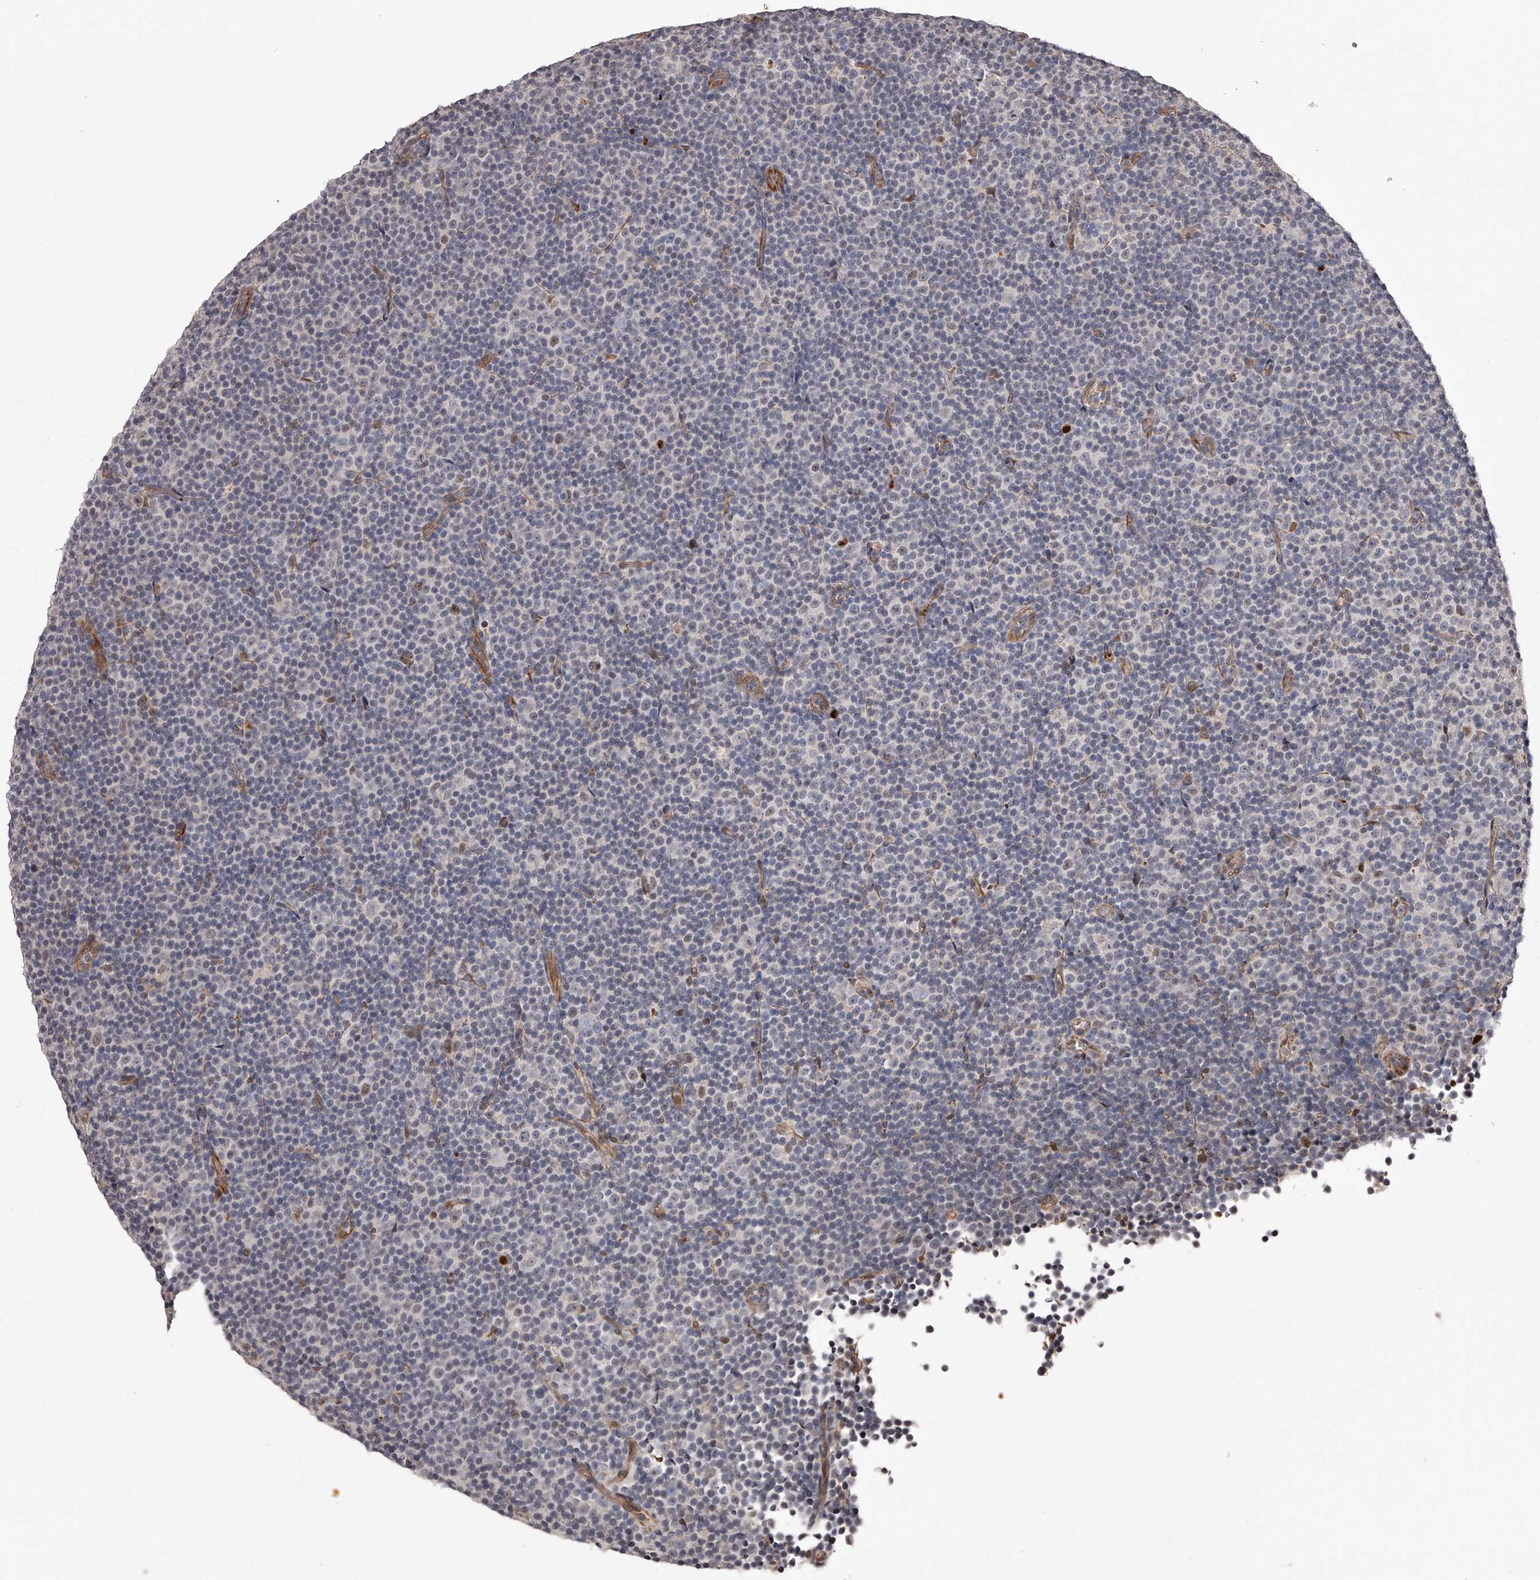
{"staining": {"intensity": "negative", "quantity": "none", "location": "none"}, "tissue": "lymphoma", "cell_type": "Tumor cells", "image_type": "cancer", "snomed": [{"axis": "morphology", "description": "Malignant lymphoma, non-Hodgkin's type, Low grade"}, {"axis": "topography", "description": "Lymph node"}], "caption": "This micrograph is of malignant lymphoma, non-Hodgkin's type (low-grade) stained with immunohistochemistry (IHC) to label a protein in brown with the nuclei are counter-stained blue. There is no staining in tumor cells.", "gene": "URGCP", "patient": {"sex": "female", "age": 67}}